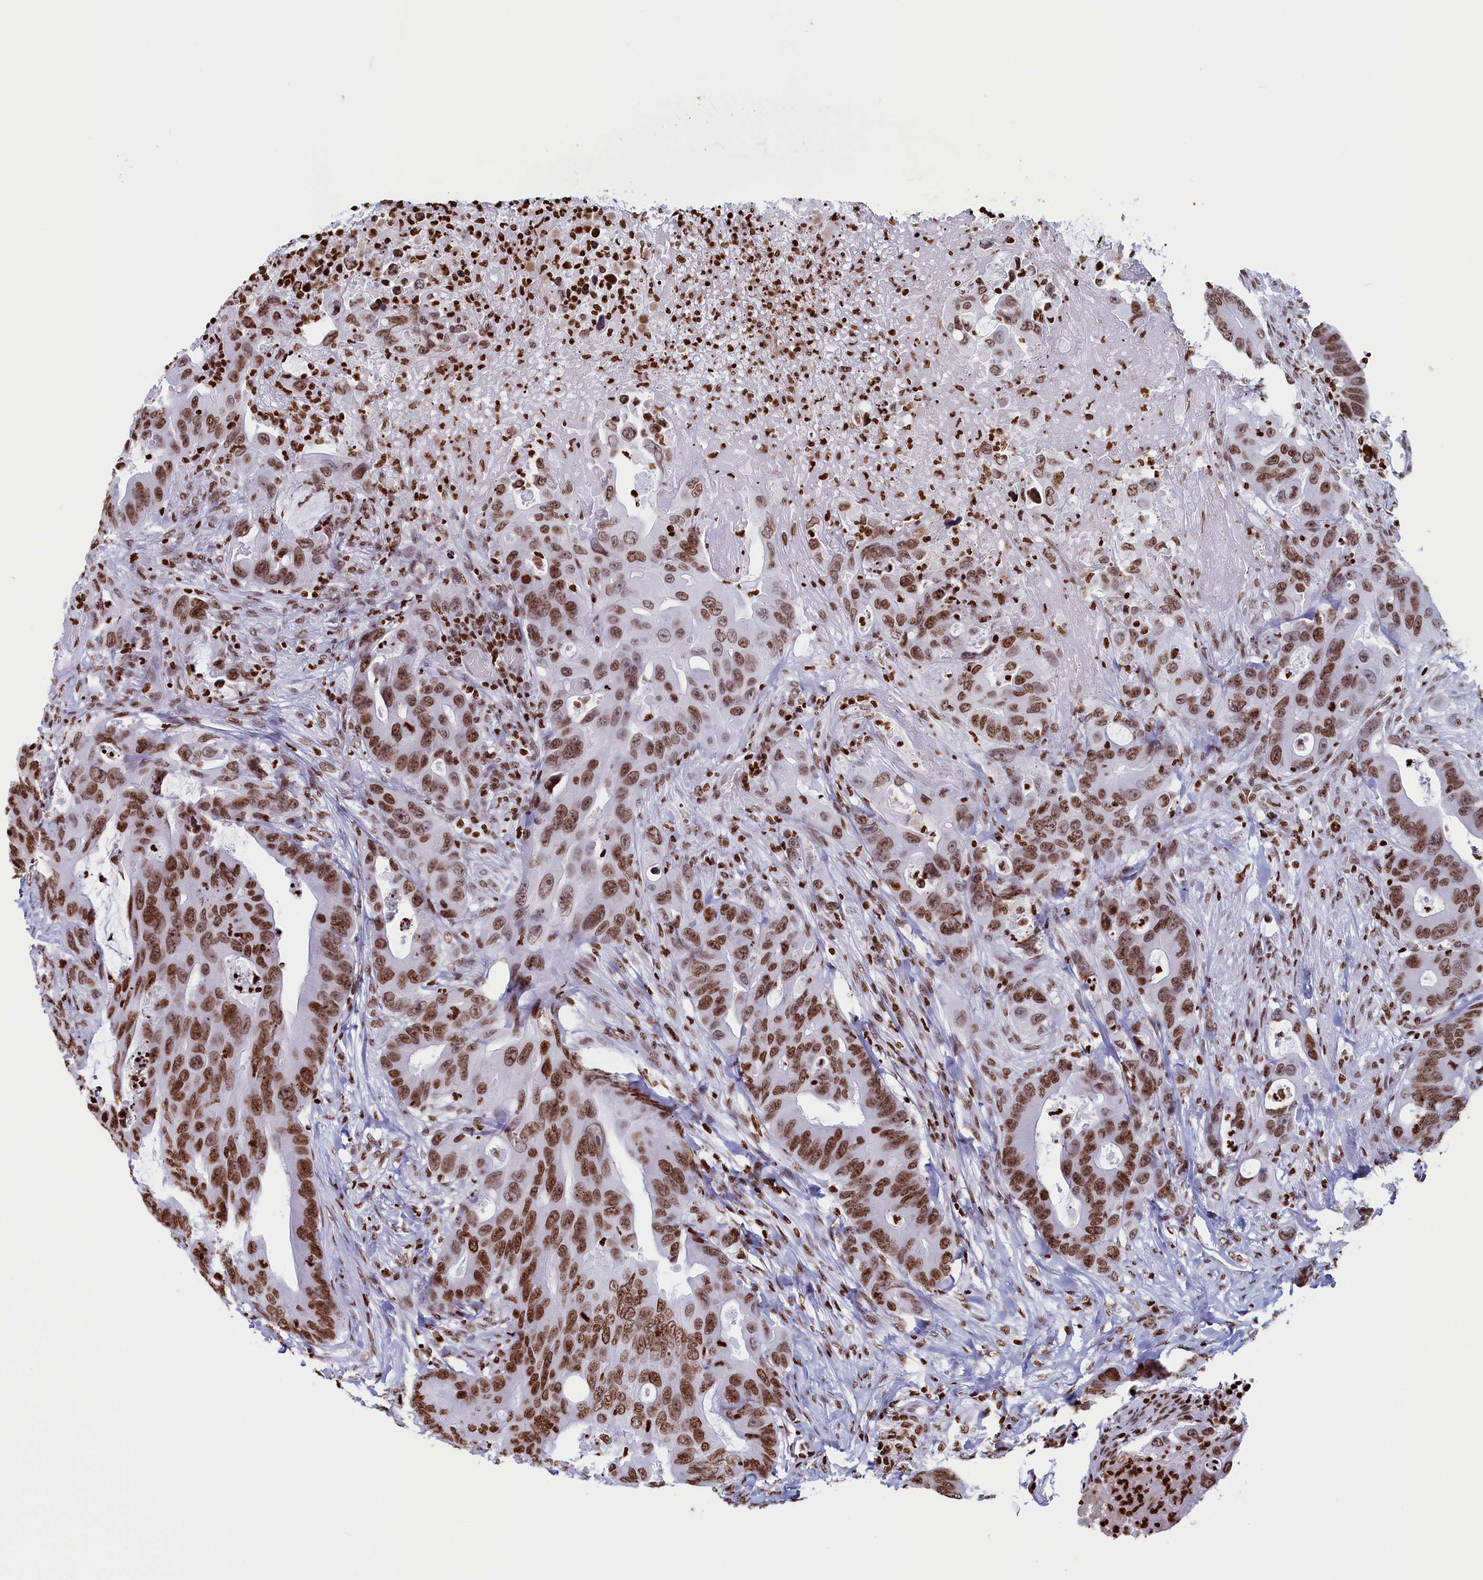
{"staining": {"intensity": "moderate", "quantity": ">75%", "location": "nuclear"}, "tissue": "colorectal cancer", "cell_type": "Tumor cells", "image_type": "cancer", "snomed": [{"axis": "morphology", "description": "Adenocarcinoma, NOS"}, {"axis": "topography", "description": "Colon"}], "caption": "This is an image of immunohistochemistry (IHC) staining of adenocarcinoma (colorectal), which shows moderate positivity in the nuclear of tumor cells.", "gene": "APOBEC3A", "patient": {"sex": "male", "age": 71}}